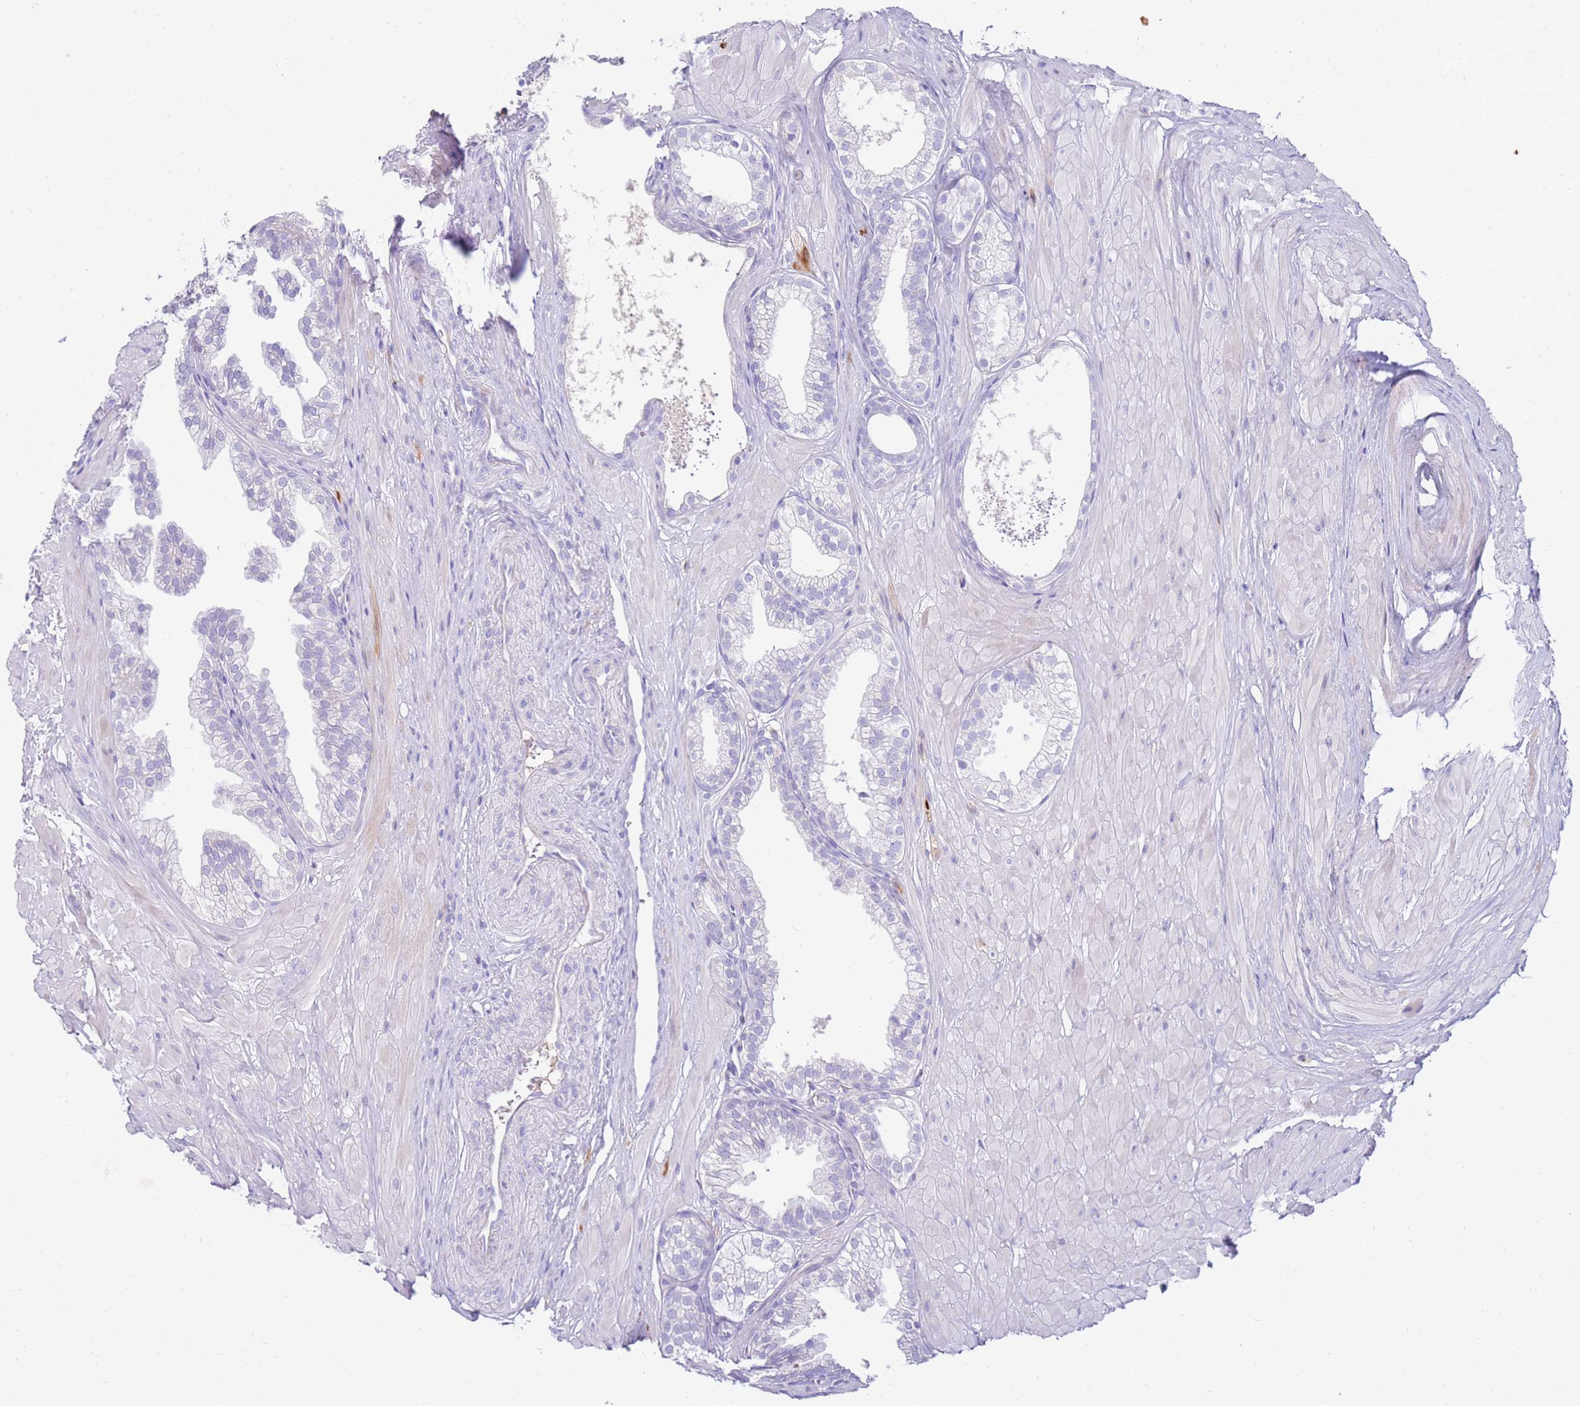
{"staining": {"intensity": "negative", "quantity": "none", "location": "none"}, "tissue": "prostate", "cell_type": "Glandular cells", "image_type": "normal", "snomed": [{"axis": "morphology", "description": "Normal tissue, NOS"}, {"axis": "topography", "description": "Prostate"}, {"axis": "topography", "description": "Peripheral nerve tissue"}], "caption": "IHC micrograph of unremarkable human prostate stained for a protein (brown), which demonstrates no expression in glandular cells. (Brightfield microscopy of DAB IHC at high magnification).", "gene": "EVPLL", "patient": {"sex": "male", "age": 55}}